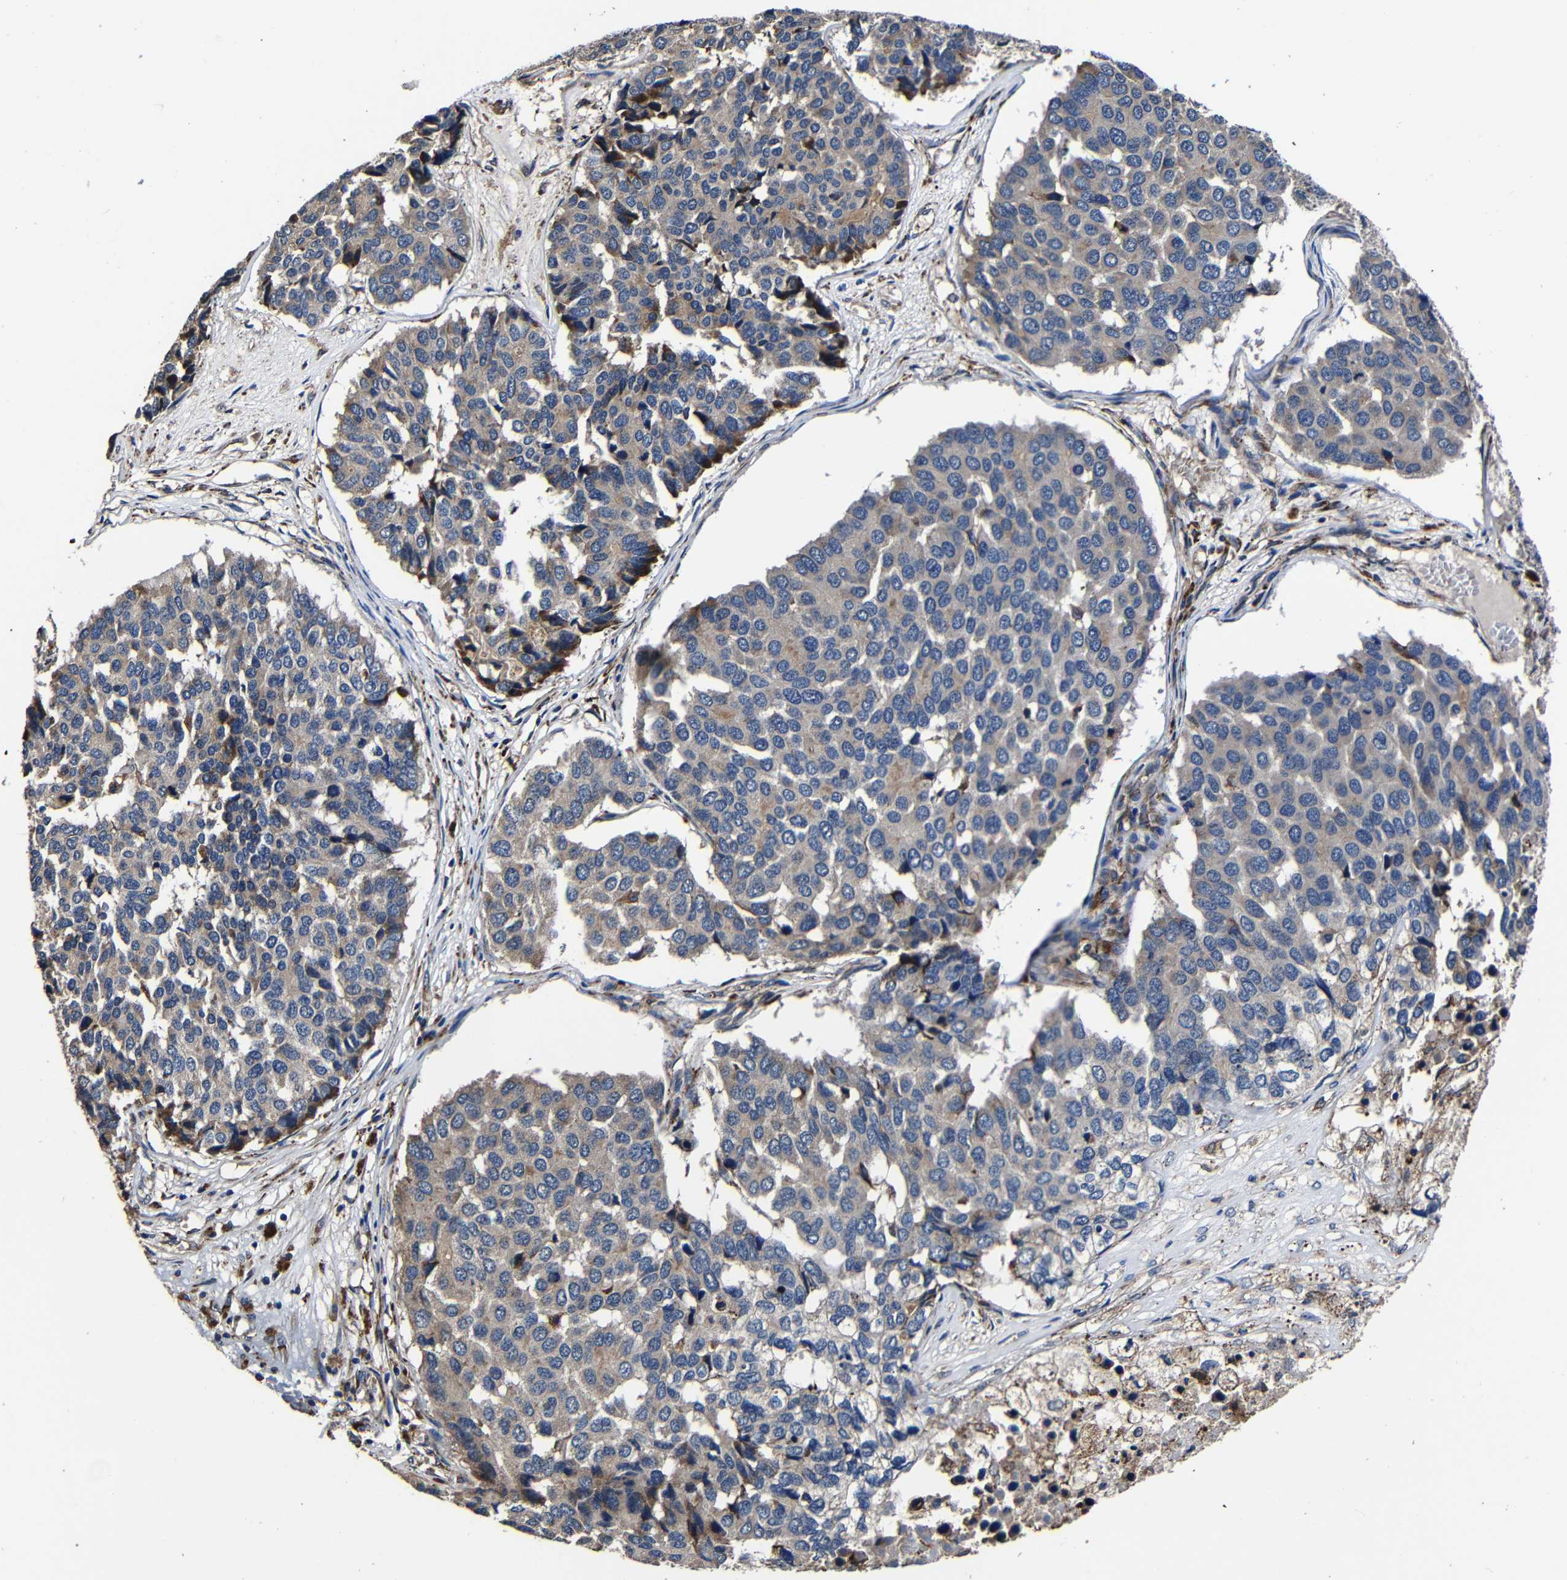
{"staining": {"intensity": "weak", "quantity": ">75%", "location": "cytoplasmic/membranous"}, "tissue": "pancreatic cancer", "cell_type": "Tumor cells", "image_type": "cancer", "snomed": [{"axis": "morphology", "description": "Adenocarcinoma, NOS"}, {"axis": "topography", "description": "Pancreas"}], "caption": "The photomicrograph shows immunohistochemical staining of pancreatic adenocarcinoma. There is weak cytoplasmic/membranous positivity is appreciated in approximately >75% of tumor cells.", "gene": "SCN9A", "patient": {"sex": "male", "age": 50}}